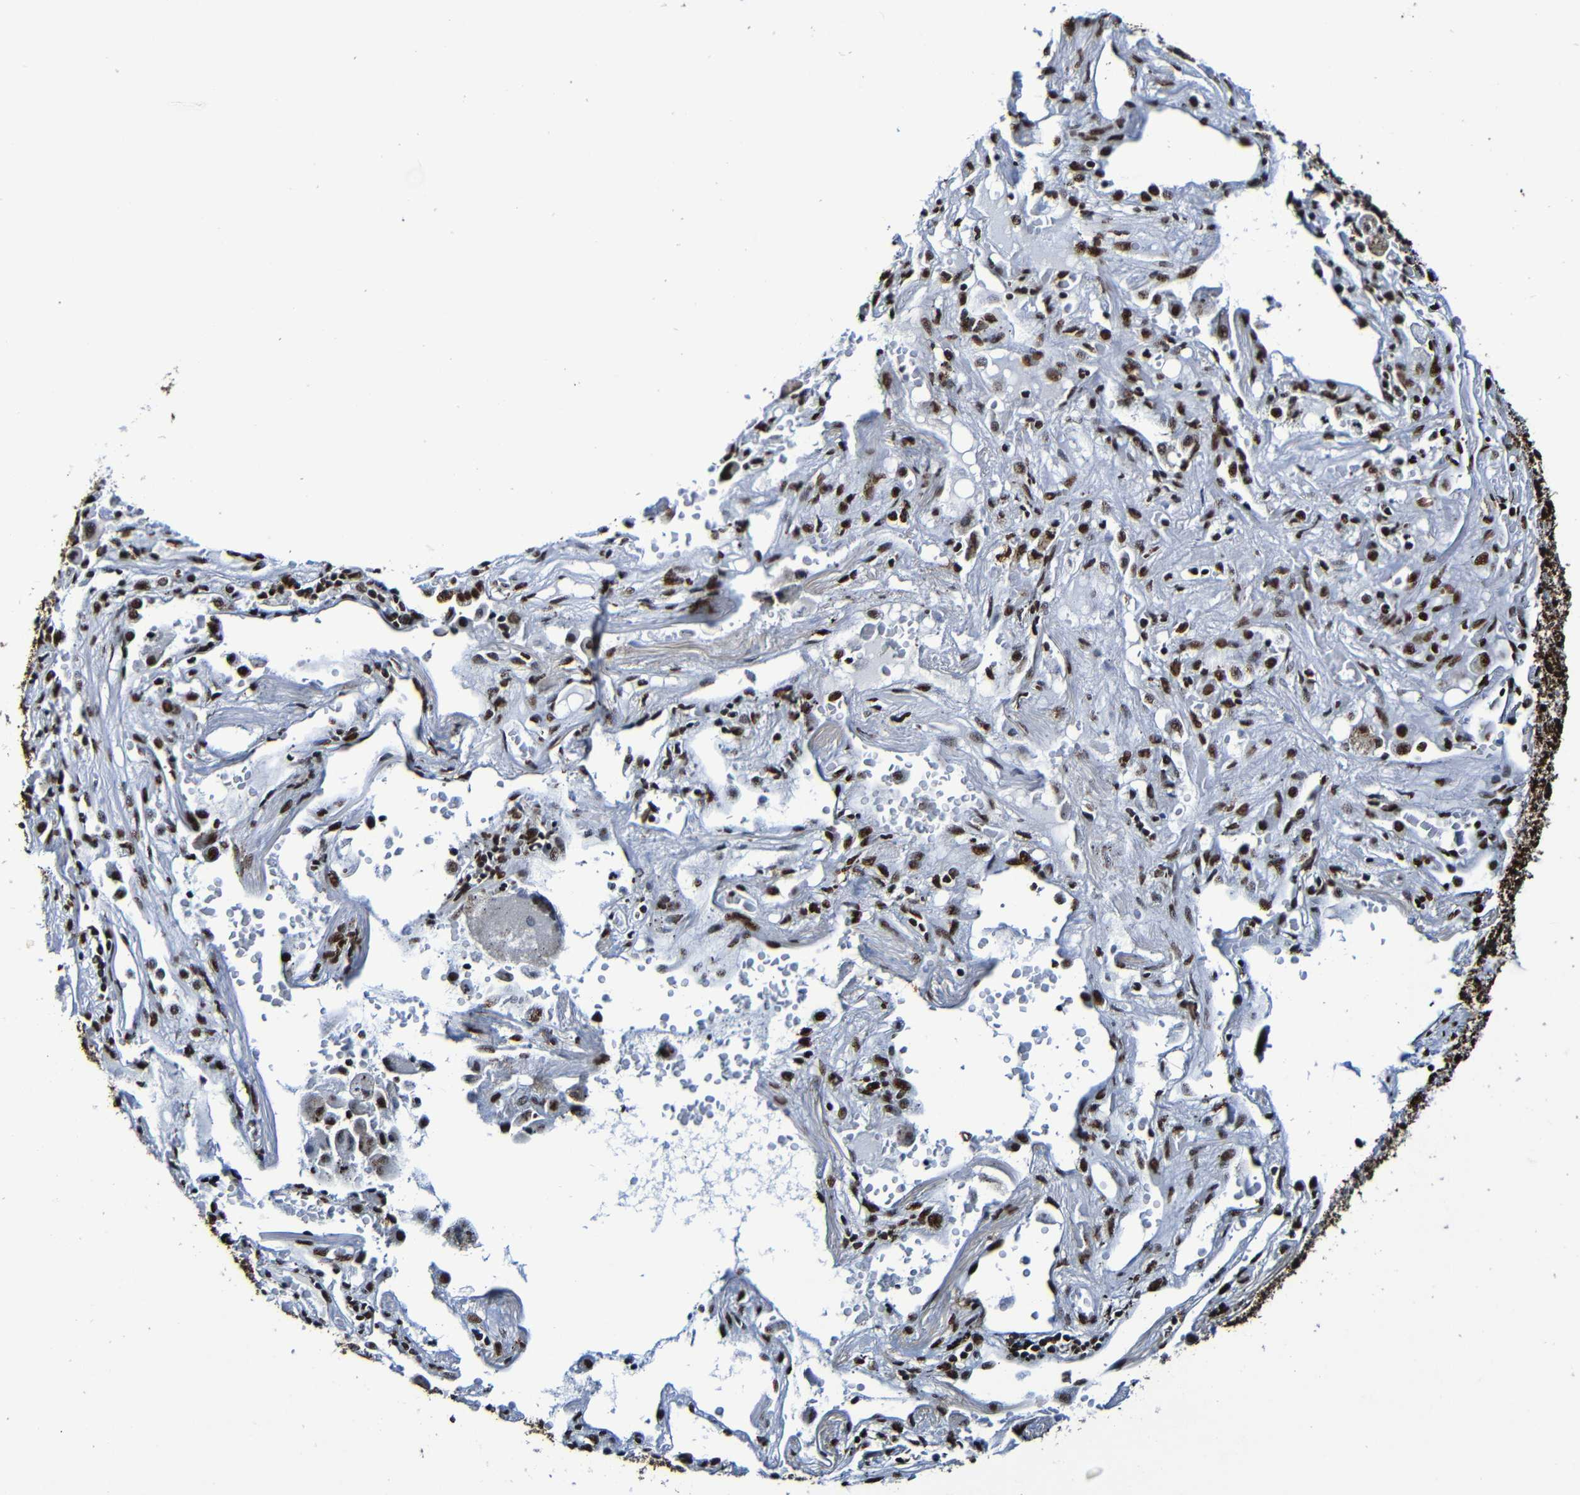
{"staining": {"intensity": "strong", "quantity": ">75%", "location": "nuclear"}, "tissue": "lung cancer", "cell_type": "Tumor cells", "image_type": "cancer", "snomed": [{"axis": "morphology", "description": "Squamous cell carcinoma, NOS"}, {"axis": "topography", "description": "Lung"}], "caption": "Immunohistochemical staining of squamous cell carcinoma (lung) reveals high levels of strong nuclear protein expression in approximately >75% of tumor cells.", "gene": "SRSF3", "patient": {"sex": "male", "age": 57}}